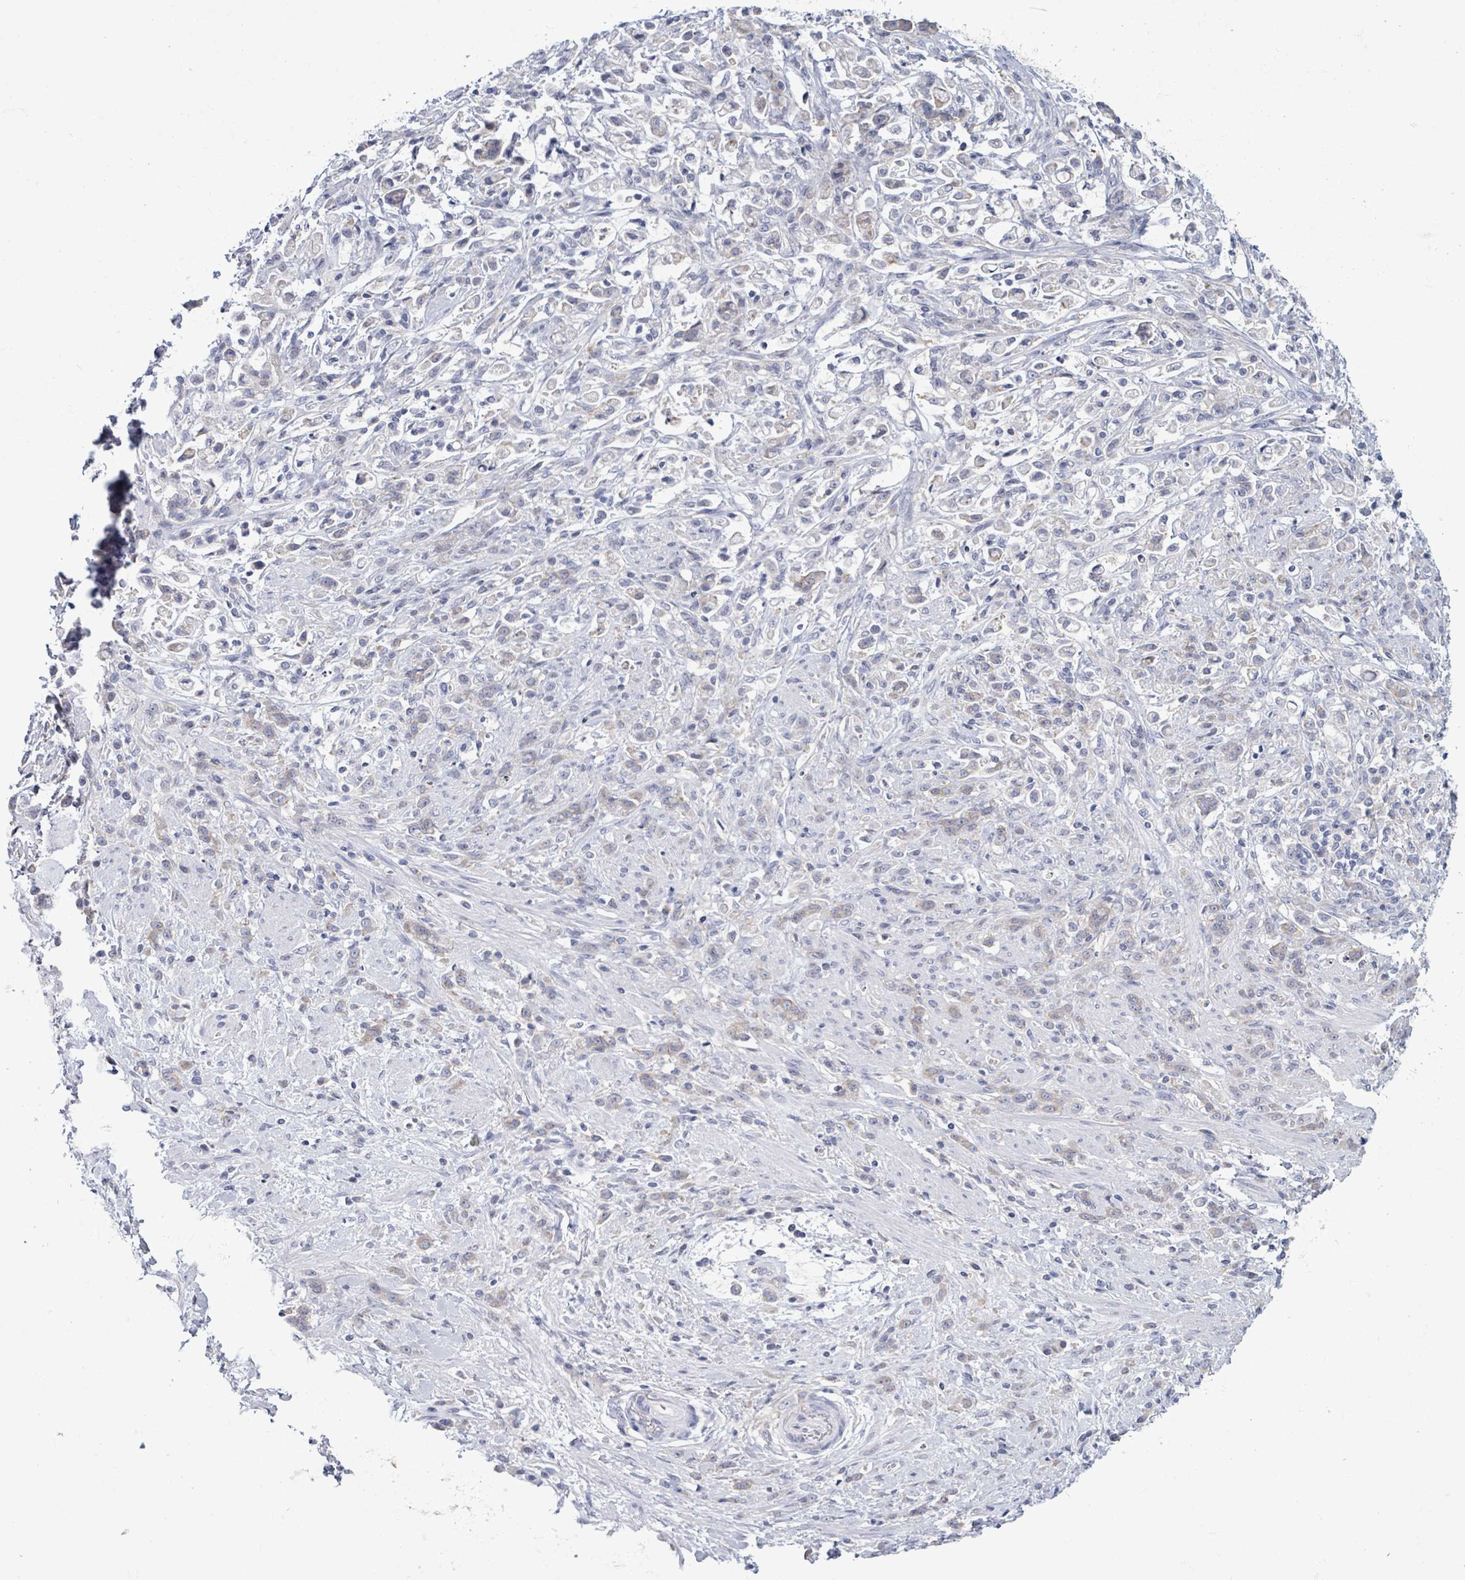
{"staining": {"intensity": "weak", "quantity": "25%-75%", "location": "cytoplasmic/membranous"}, "tissue": "stomach cancer", "cell_type": "Tumor cells", "image_type": "cancer", "snomed": [{"axis": "morphology", "description": "Adenocarcinoma, NOS"}, {"axis": "topography", "description": "Stomach"}], "caption": "About 25%-75% of tumor cells in stomach cancer (adenocarcinoma) reveal weak cytoplasmic/membranous protein expression as visualized by brown immunohistochemical staining.", "gene": "BSG", "patient": {"sex": "female", "age": 60}}